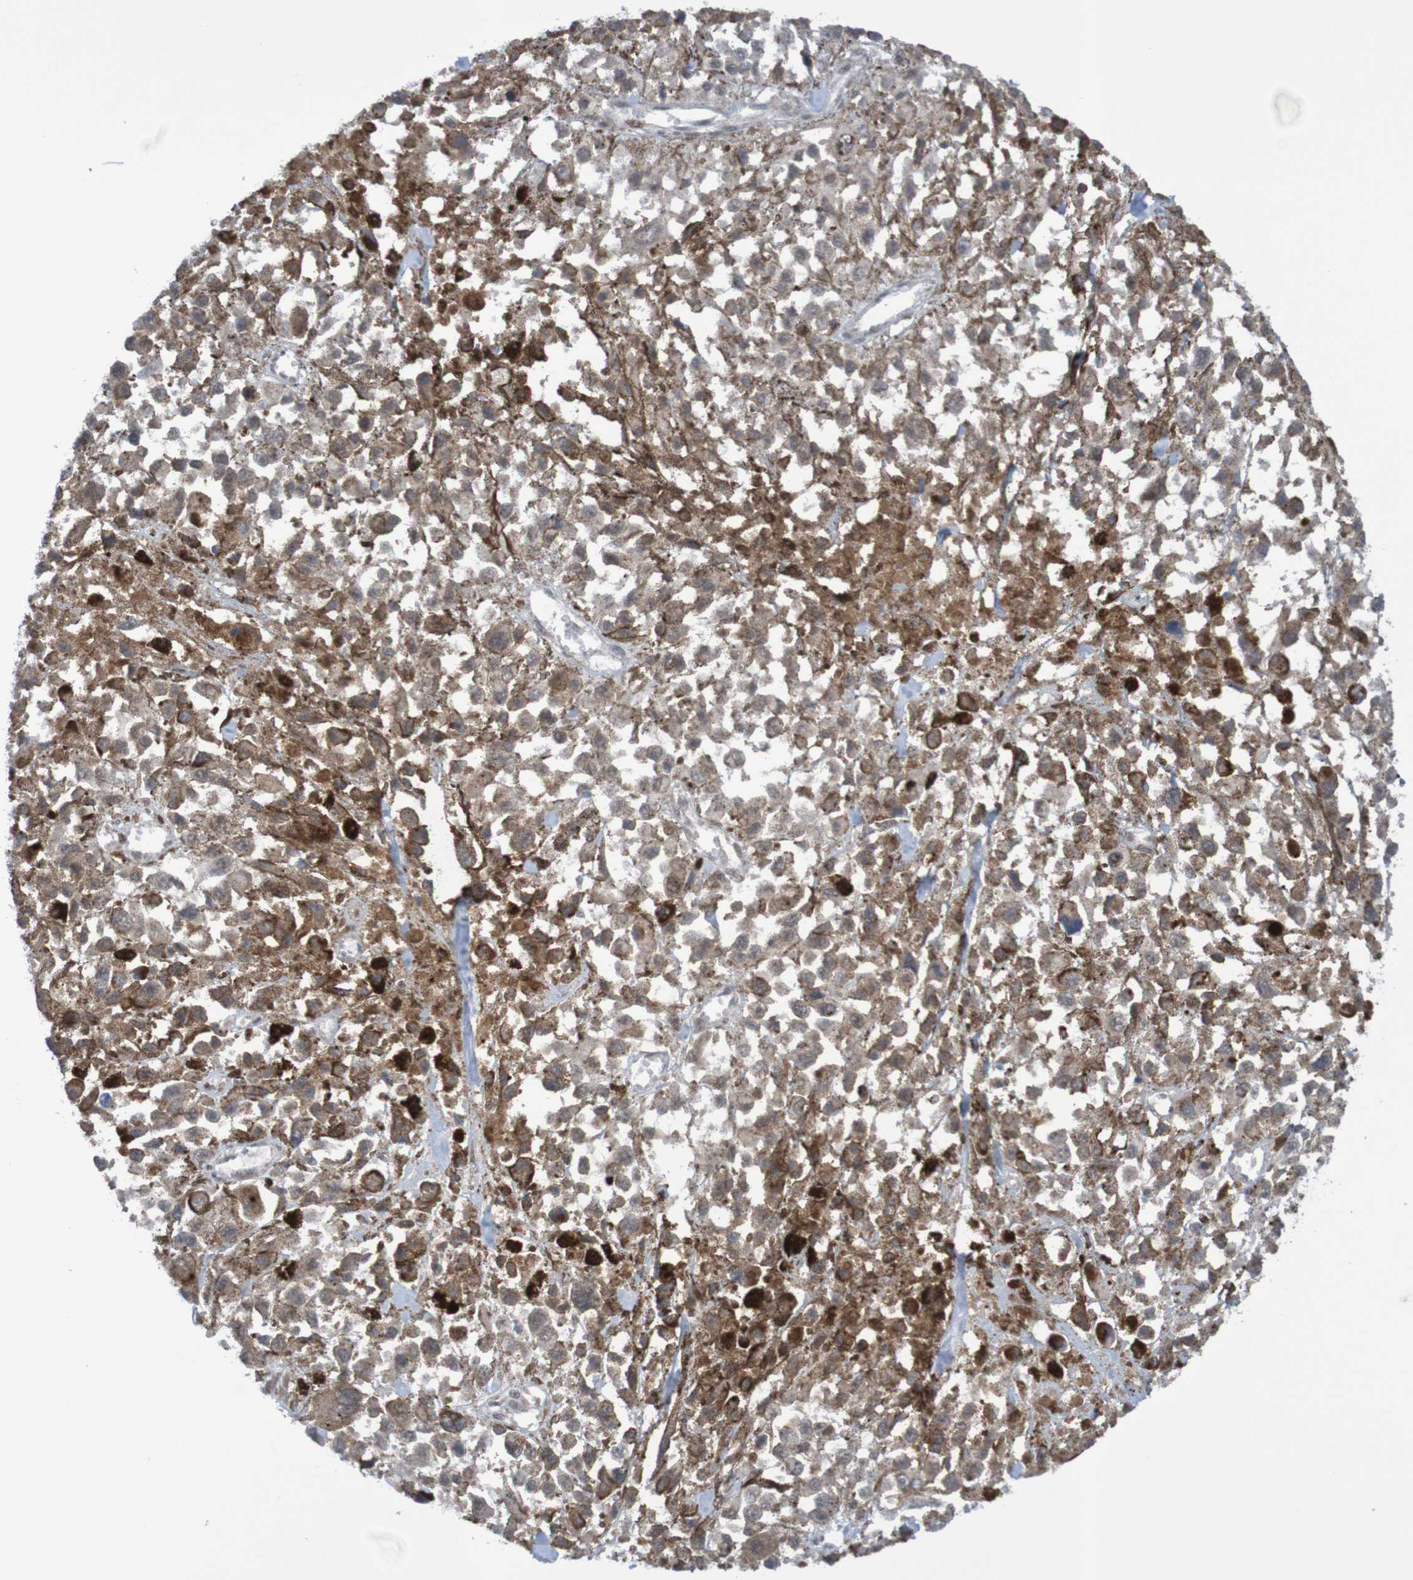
{"staining": {"intensity": "negative", "quantity": "none", "location": "none"}, "tissue": "melanoma", "cell_type": "Tumor cells", "image_type": "cancer", "snomed": [{"axis": "morphology", "description": "Malignant melanoma, Metastatic site"}, {"axis": "topography", "description": "Lymph node"}], "caption": "Melanoma stained for a protein using IHC exhibits no expression tumor cells.", "gene": "ITLN1", "patient": {"sex": "male", "age": 59}}